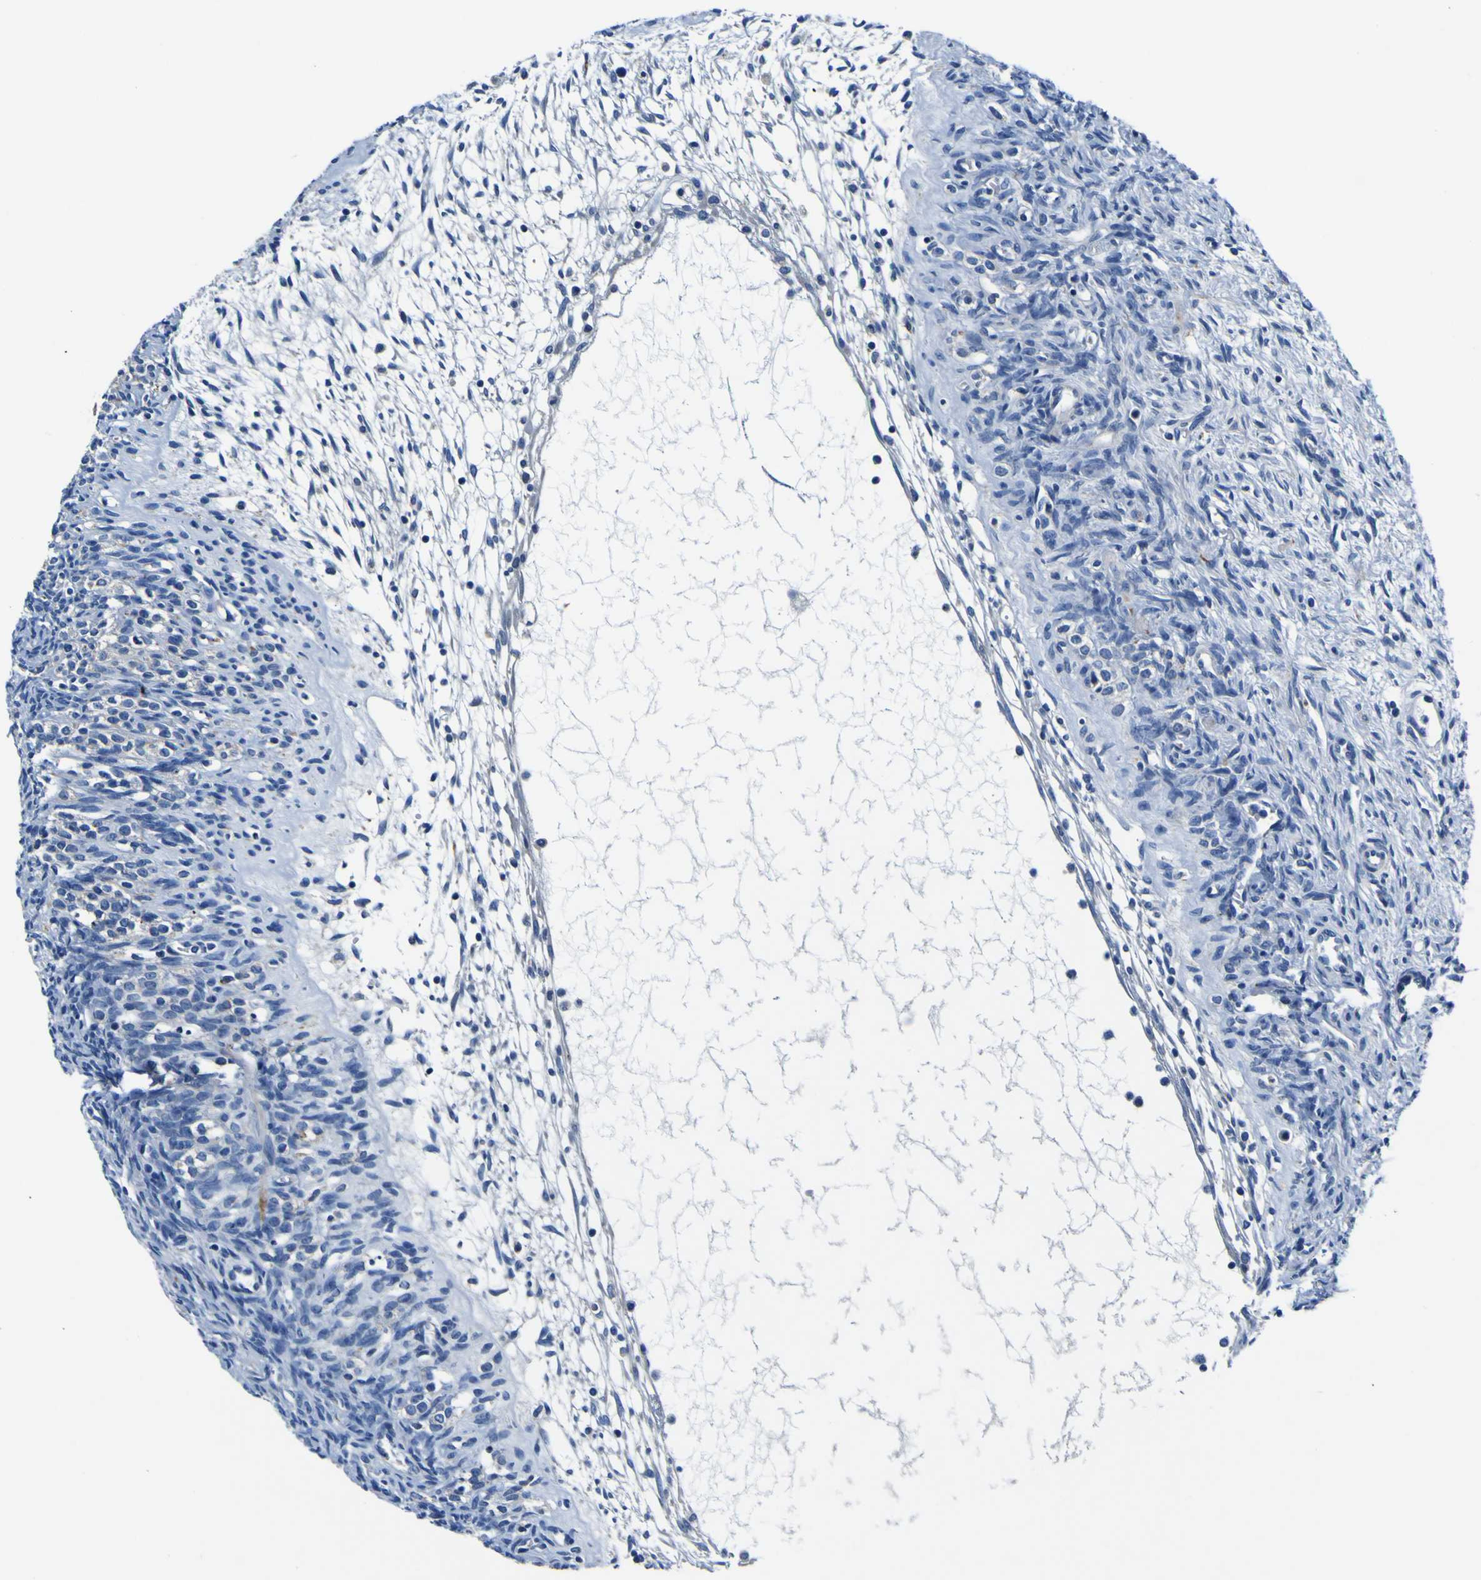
{"staining": {"intensity": "weak", "quantity": "<25%", "location": "cytoplasmic/membranous"}, "tissue": "ovary", "cell_type": "Ovarian stroma cells", "image_type": "normal", "snomed": [{"axis": "morphology", "description": "Normal tissue, NOS"}, {"axis": "topography", "description": "Ovary"}], "caption": "Ovarian stroma cells show no significant positivity in normal ovary. (DAB (3,3'-diaminobenzidine) immunohistochemistry (IHC) visualized using brightfield microscopy, high magnification).", "gene": "AGAP3", "patient": {"sex": "female", "age": 33}}